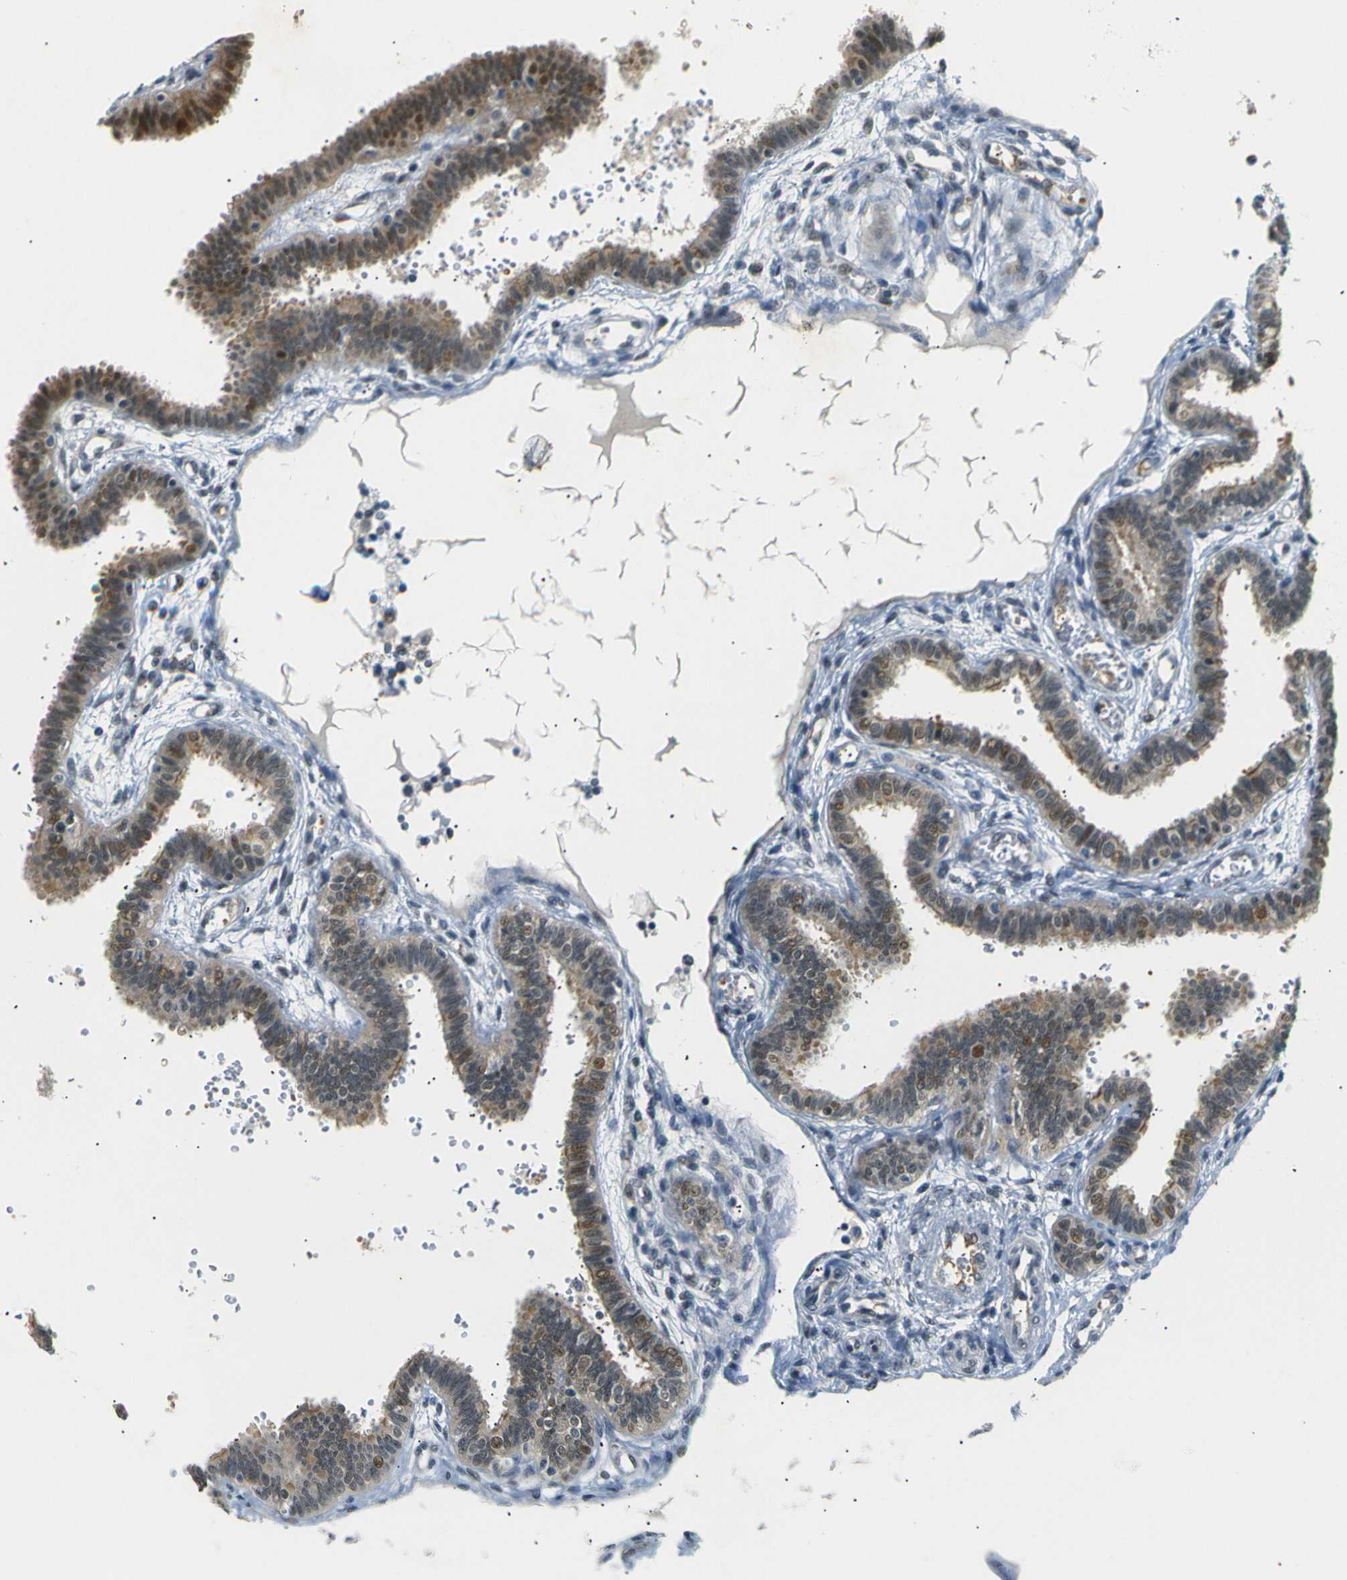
{"staining": {"intensity": "moderate", "quantity": ">75%", "location": "cytoplasmic/membranous,nuclear"}, "tissue": "fallopian tube", "cell_type": "Glandular cells", "image_type": "normal", "snomed": [{"axis": "morphology", "description": "Normal tissue, NOS"}, {"axis": "topography", "description": "Fallopian tube"}], "caption": "Protein analysis of unremarkable fallopian tube displays moderate cytoplasmic/membranous,nuclear staining in about >75% of glandular cells.", "gene": "SKP1", "patient": {"sex": "female", "age": 32}}